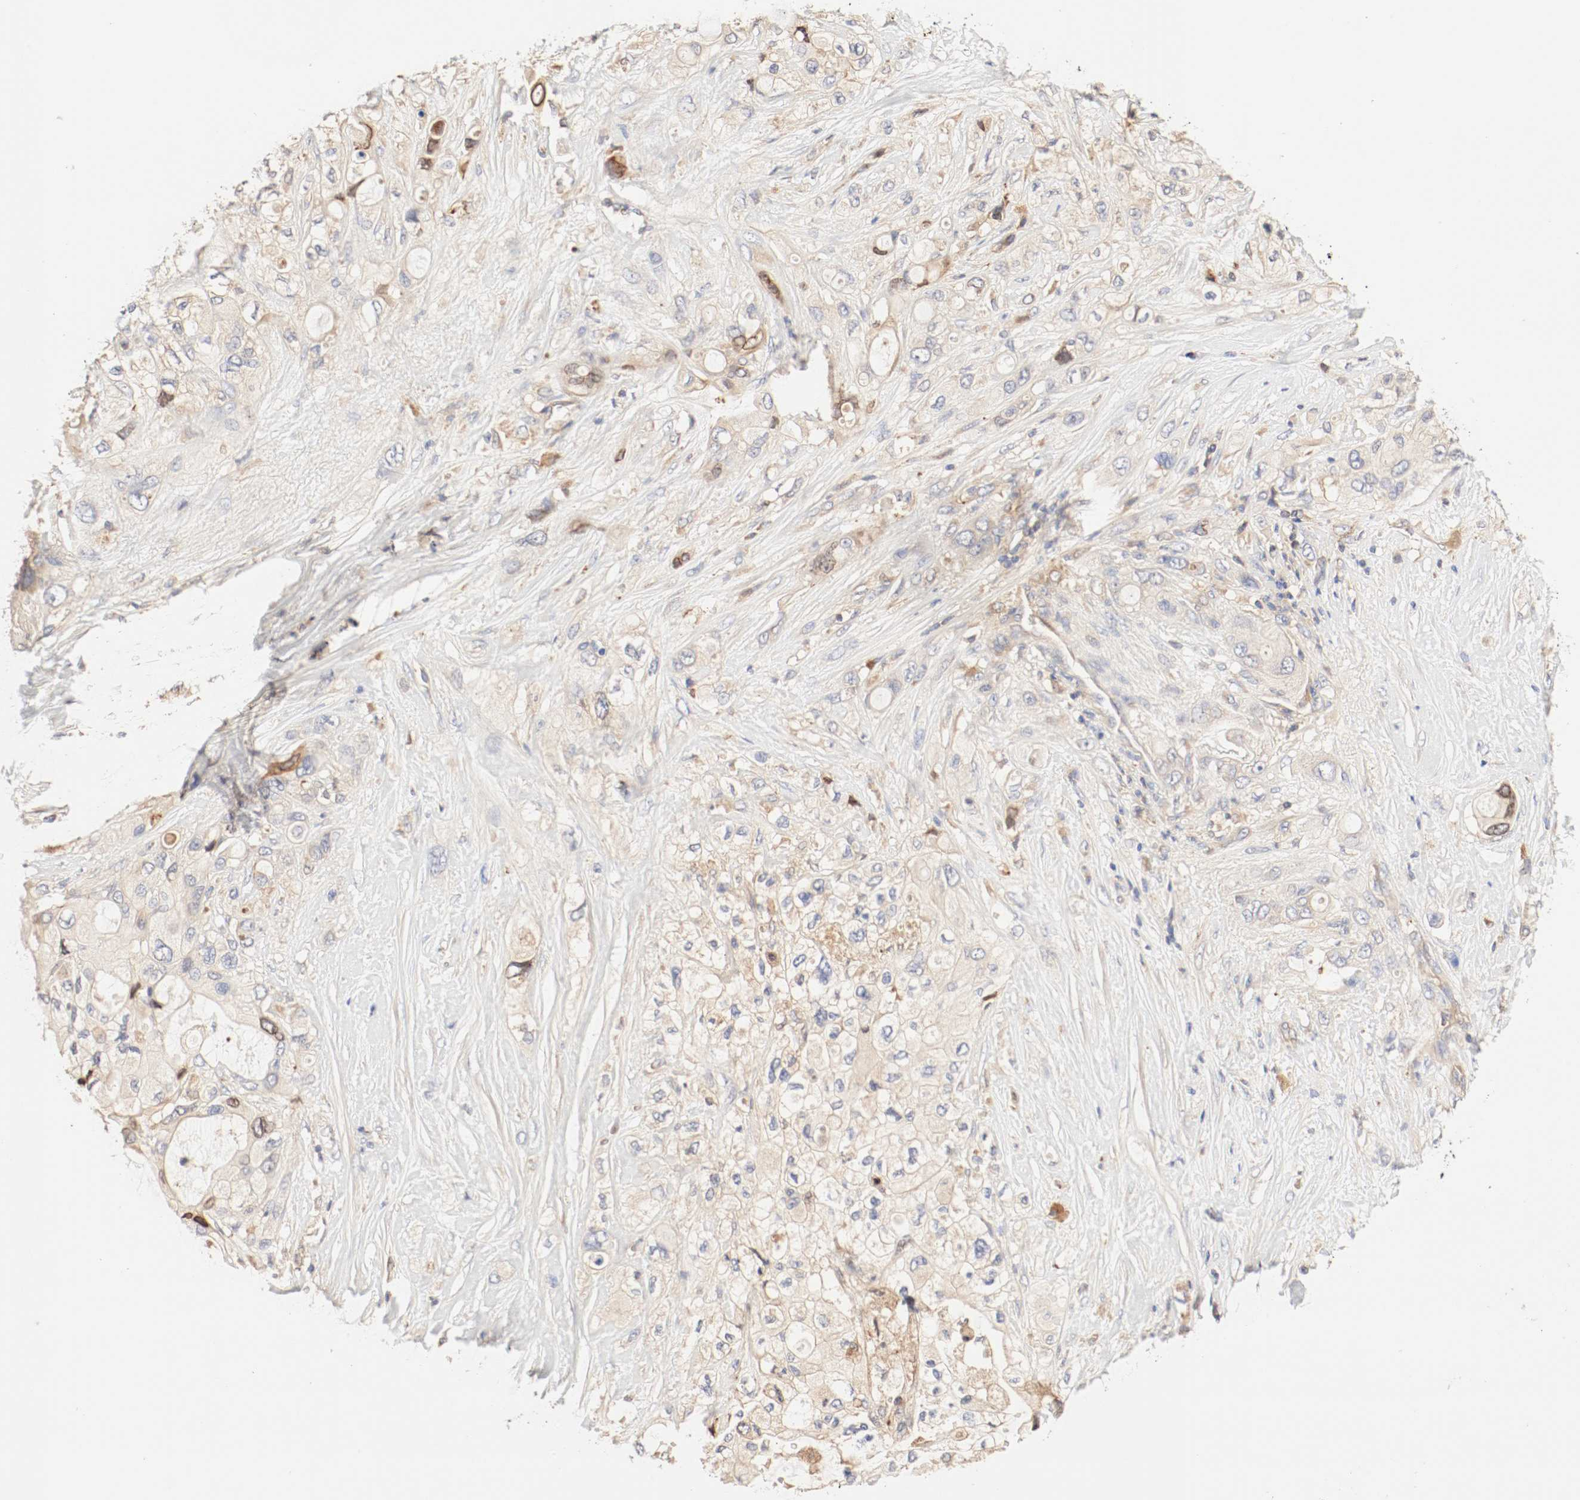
{"staining": {"intensity": "moderate", "quantity": "25%-75%", "location": "cytoplasmic/membranous"}, "tissue": "pancreatic cancer", "cell_type": "Tumor cells", "image_type": "cancer", "snomed": [{"axis": "morphology", "description": "Adenocarcinoma, NOS"}, {"axis": "topography", "description": "Pancreas"}], "caption": "Protein analysis of pancreatic cancer tissue displays moderate cytoplasmic/membranous staining in about 25%-75% of tumor cells.", "gene": "GIT1", "patient": {"sex": "female", "age": 59}}